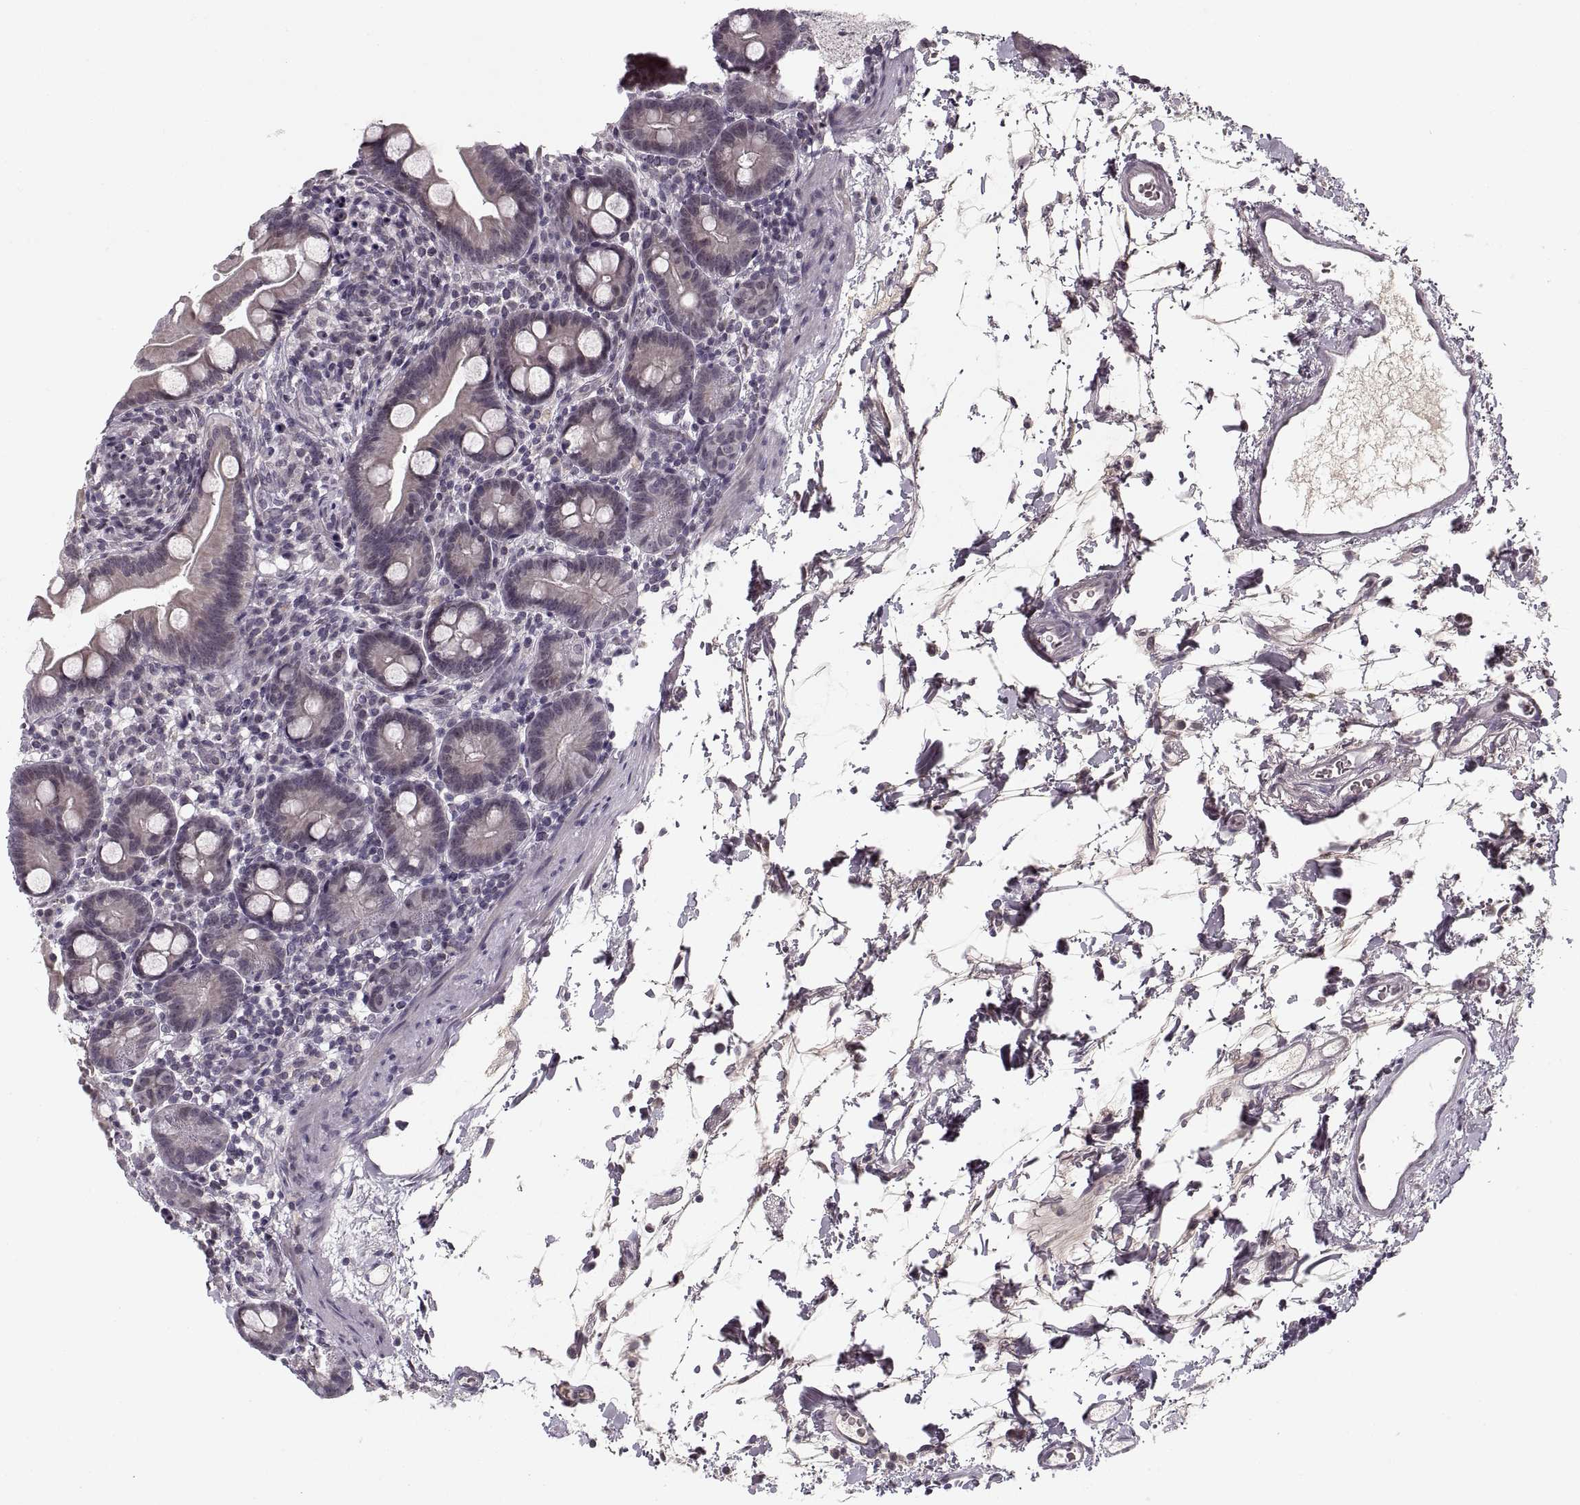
{"staining": {"intensity": "weak", "quantity": "<25%", "location": "cytoplasmic/membranous"}, "tissue": "small intestine", "cell_type": "Glandular cells", "image_type": "normal", "snomed": [{"axis": "morphology", "description": "Normal tissue, NOS"}, {"axis": "topography", "description": "Small intestine"}], "caption": "Micrograph shows no protein staining in glandular cells of unremarkable small intestine. The staining is performed using DAB (3,3'-diaminobenzidine) brown chromogen with nuclei counter-stained in using hematoxylin.", "gene": "ASIC3", "patient": {"sex": "female", "age": 44}}